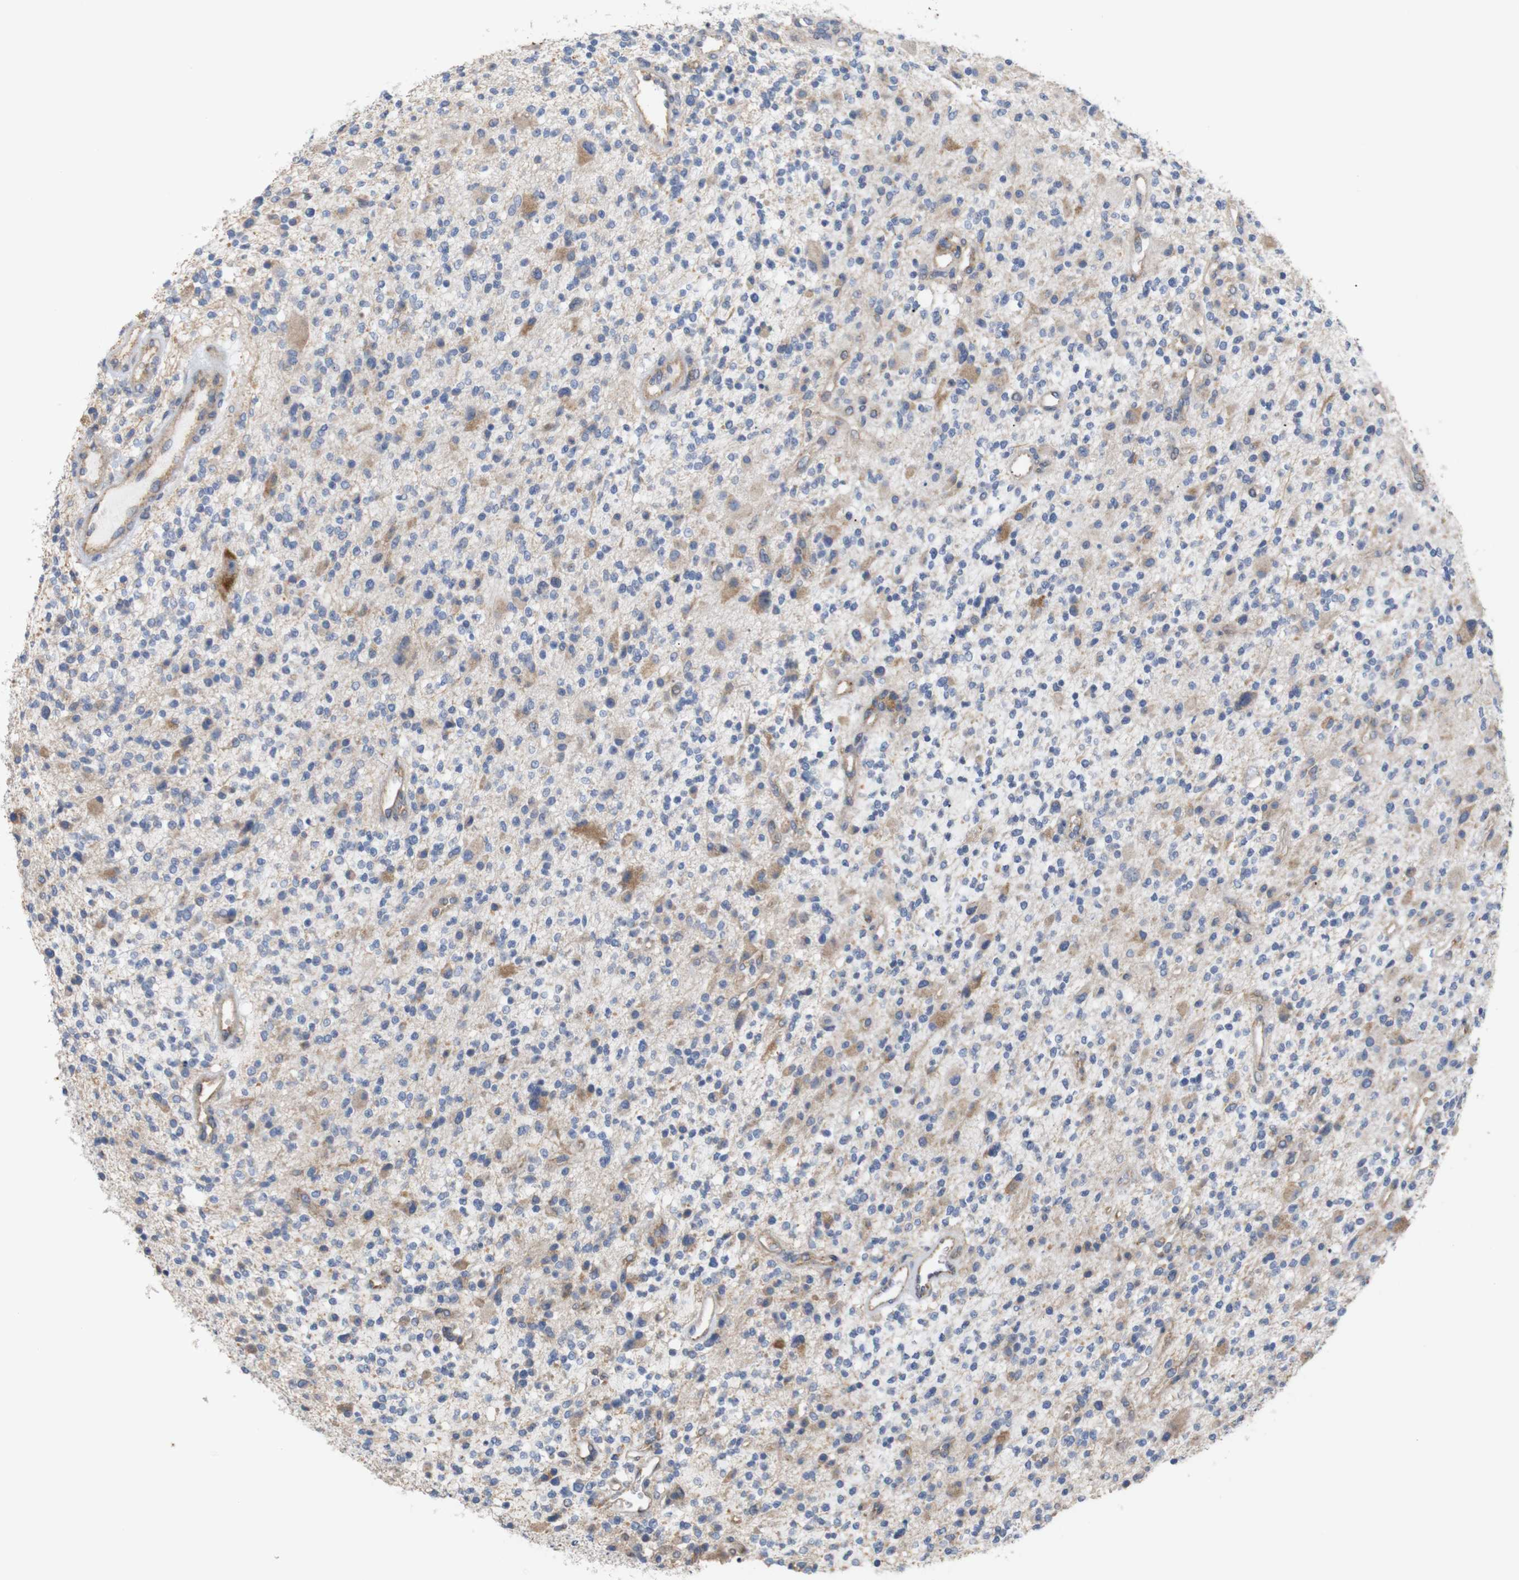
{"staining": {"intensity": "moderate", "quantity": "<25%", "location": "cytoplasmic/membranous"}, "tissue": "glioma", "cell_type": "Tumor cells", "image_type": "cancer", "snomed": [{"axis": "morphology", "description": "Glioma, malignant, High grade"}, {"axis": "topography", "description": "Brain"}], "caption": "A high-resolution photomicrograph shows IHC staining of glioma, which shows moderate cytoplasmic/membranous staining in about <25% of tumor cells.", "gene": "TRIM5", "patient": {"sex": "male", "age": 48}}